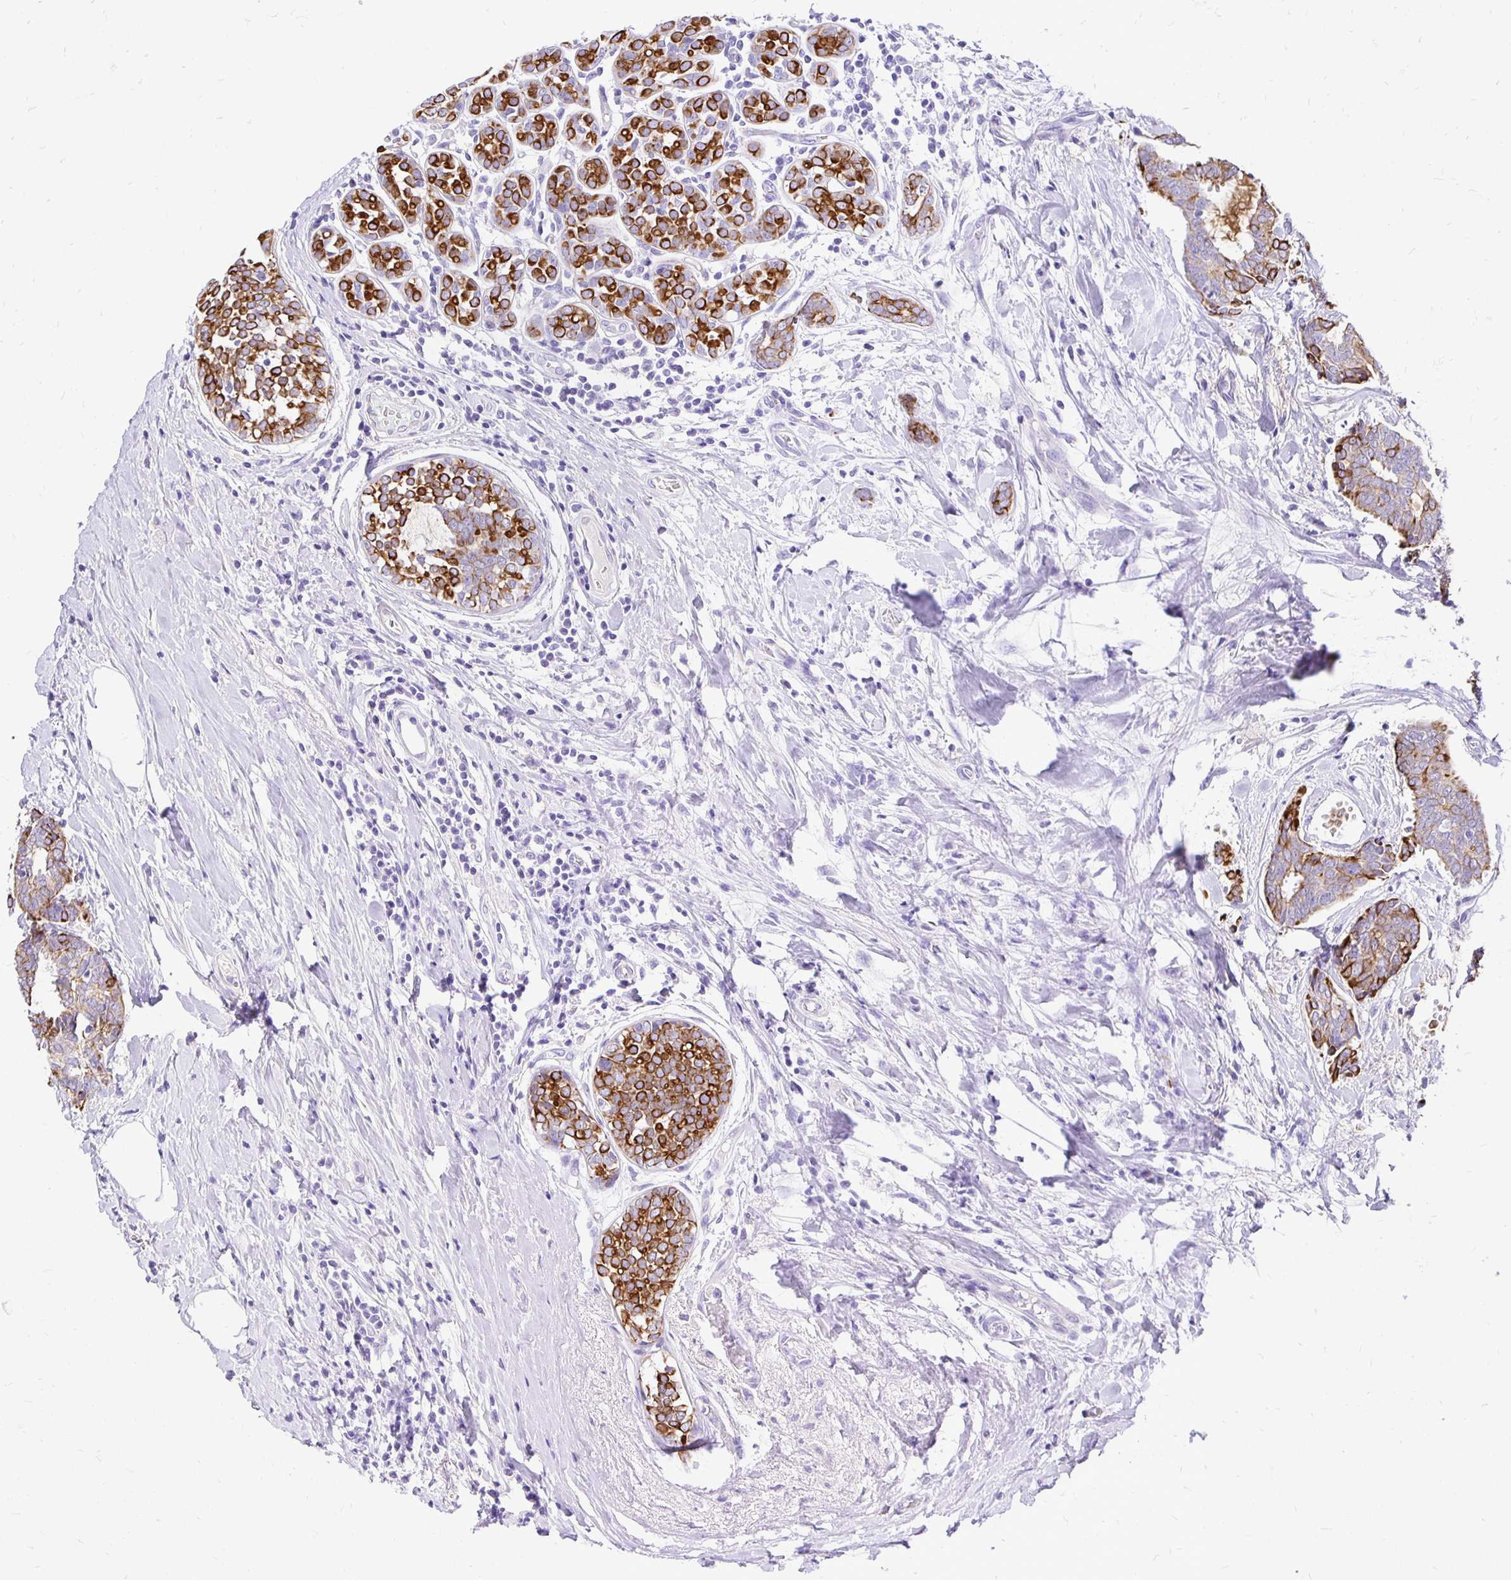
{"staining": {"intensity": "moderate", "quantity": ">75%", "location": "cytoplasmic/membranous"}, "tissue": "breast cancer", "cell_type": "Tumor cells", "image_type": "cancer", "snomed": [{"axis": "morphology", "description": "Intraductal carcinoma, in situ"}, {"axis": "morphology", "description": "Duct carcinoma"}, {"axis": "morphology", "description": "Lobular carcinoma, in situ"}, {"axis": "topography", "description": "Breast"}], "caption": "Immunohistochemical staining of human breast intraductal carcinoma,  in situ demonstrates moderate cytoplasmic/membranous protein staining in approximately >75% of tumor cells. (DAB (3,3'-diaminobenzidine) = brown stain, brightfield microscopy at high magnification).", "gene": "TAF1D", "patient": {"sex": "female", "age": 44}}